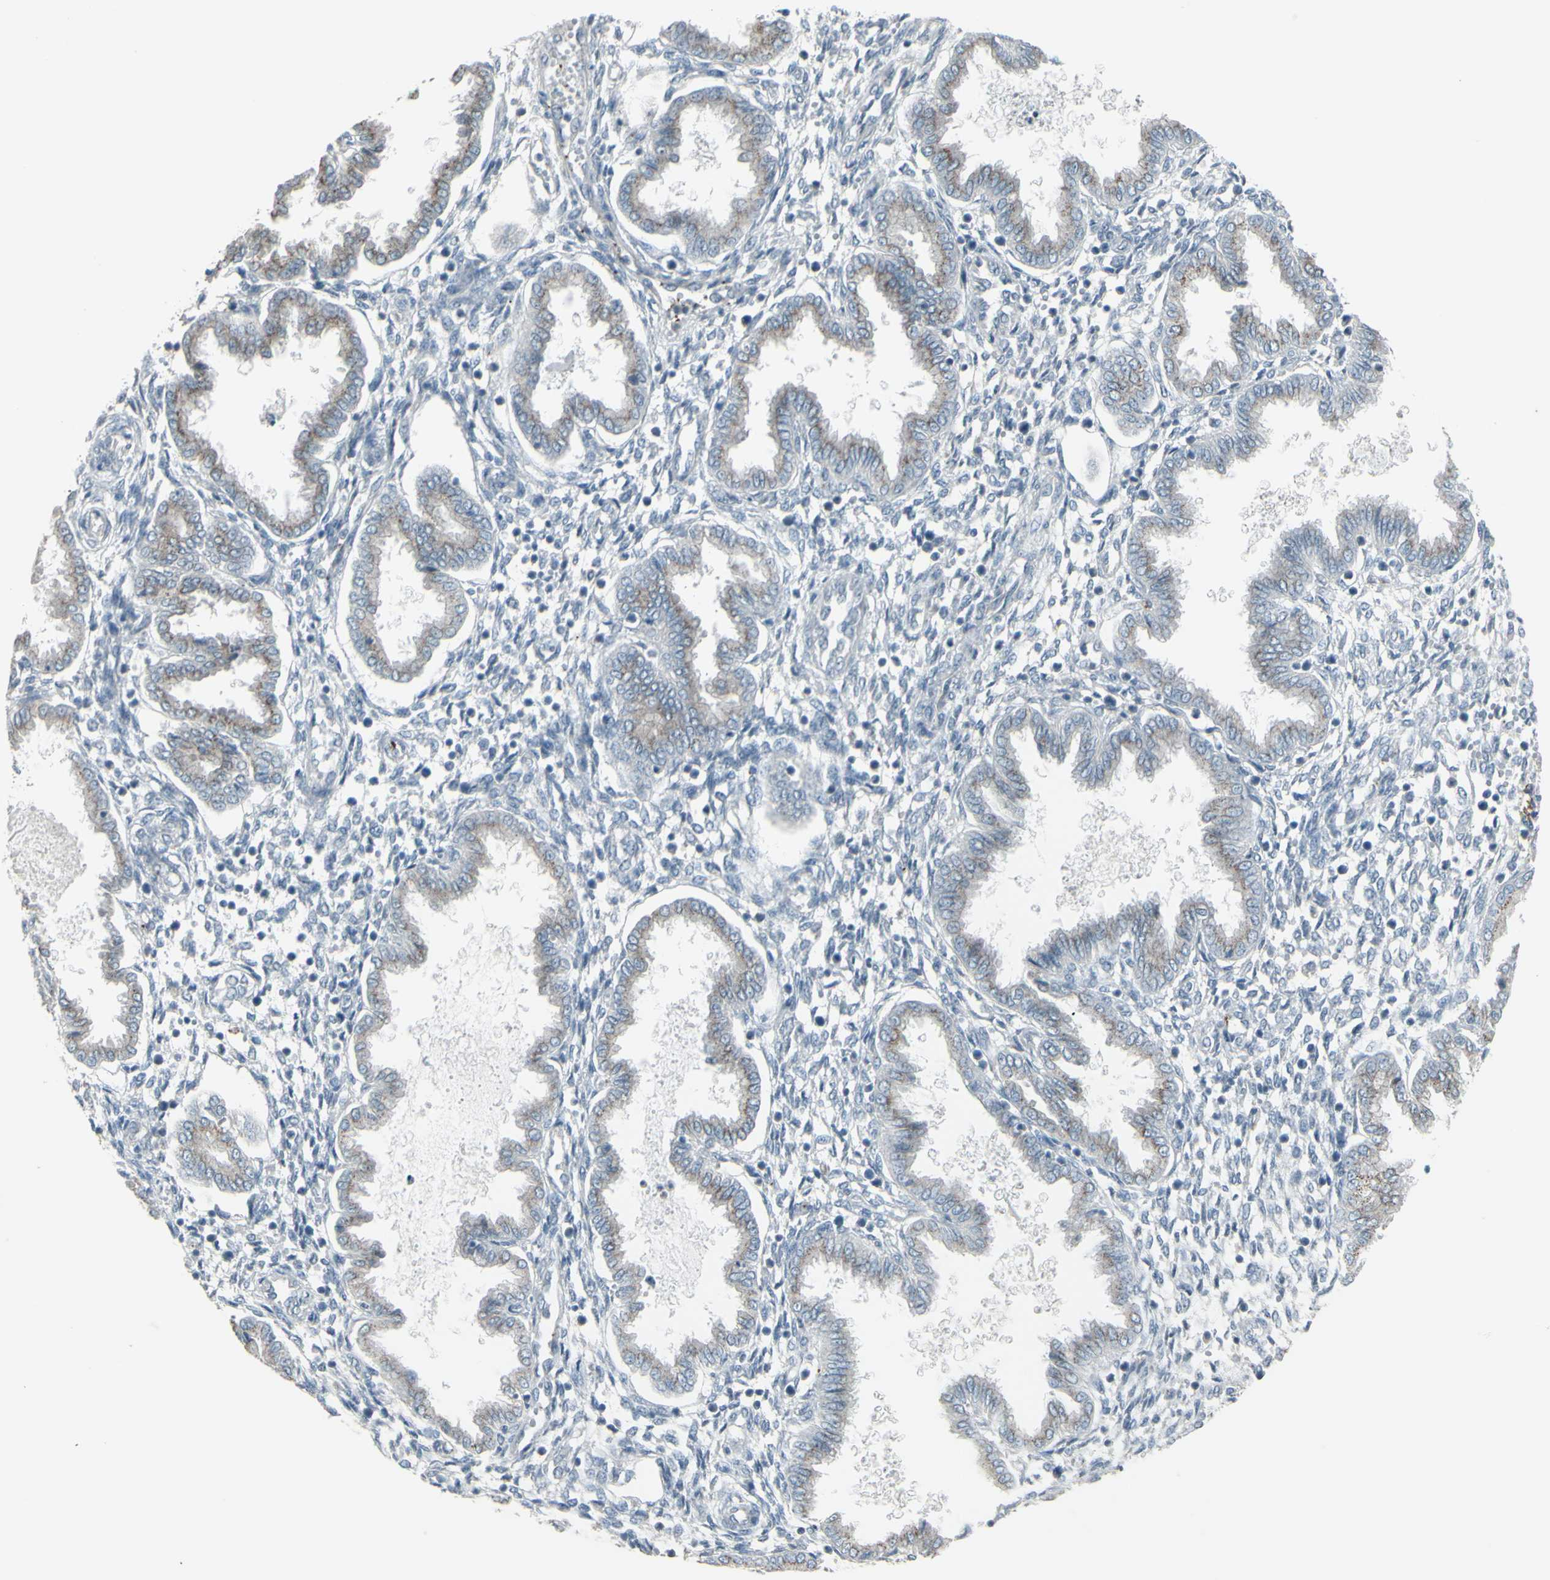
{"staining": {"intensity": "negative", "quantity": "none", "location": "none"}, "tissue": "endometrium", "cell_type": "Cells in endometrial stroma", "image_type": "normal", "snomed": [{"axis": "morphology", "description": "Normal tissue, NOS"}, {"axis": "topography", "description": "Endometrium"}], "caption": "High power microscopy histopathology image of an immunohistochemistry (IHC) image of normal endometrium, revealing no significant positivity in cells in endometrial stroma.", "gene": "CD79B", "patient": {"sex": "female", "age": 33}}